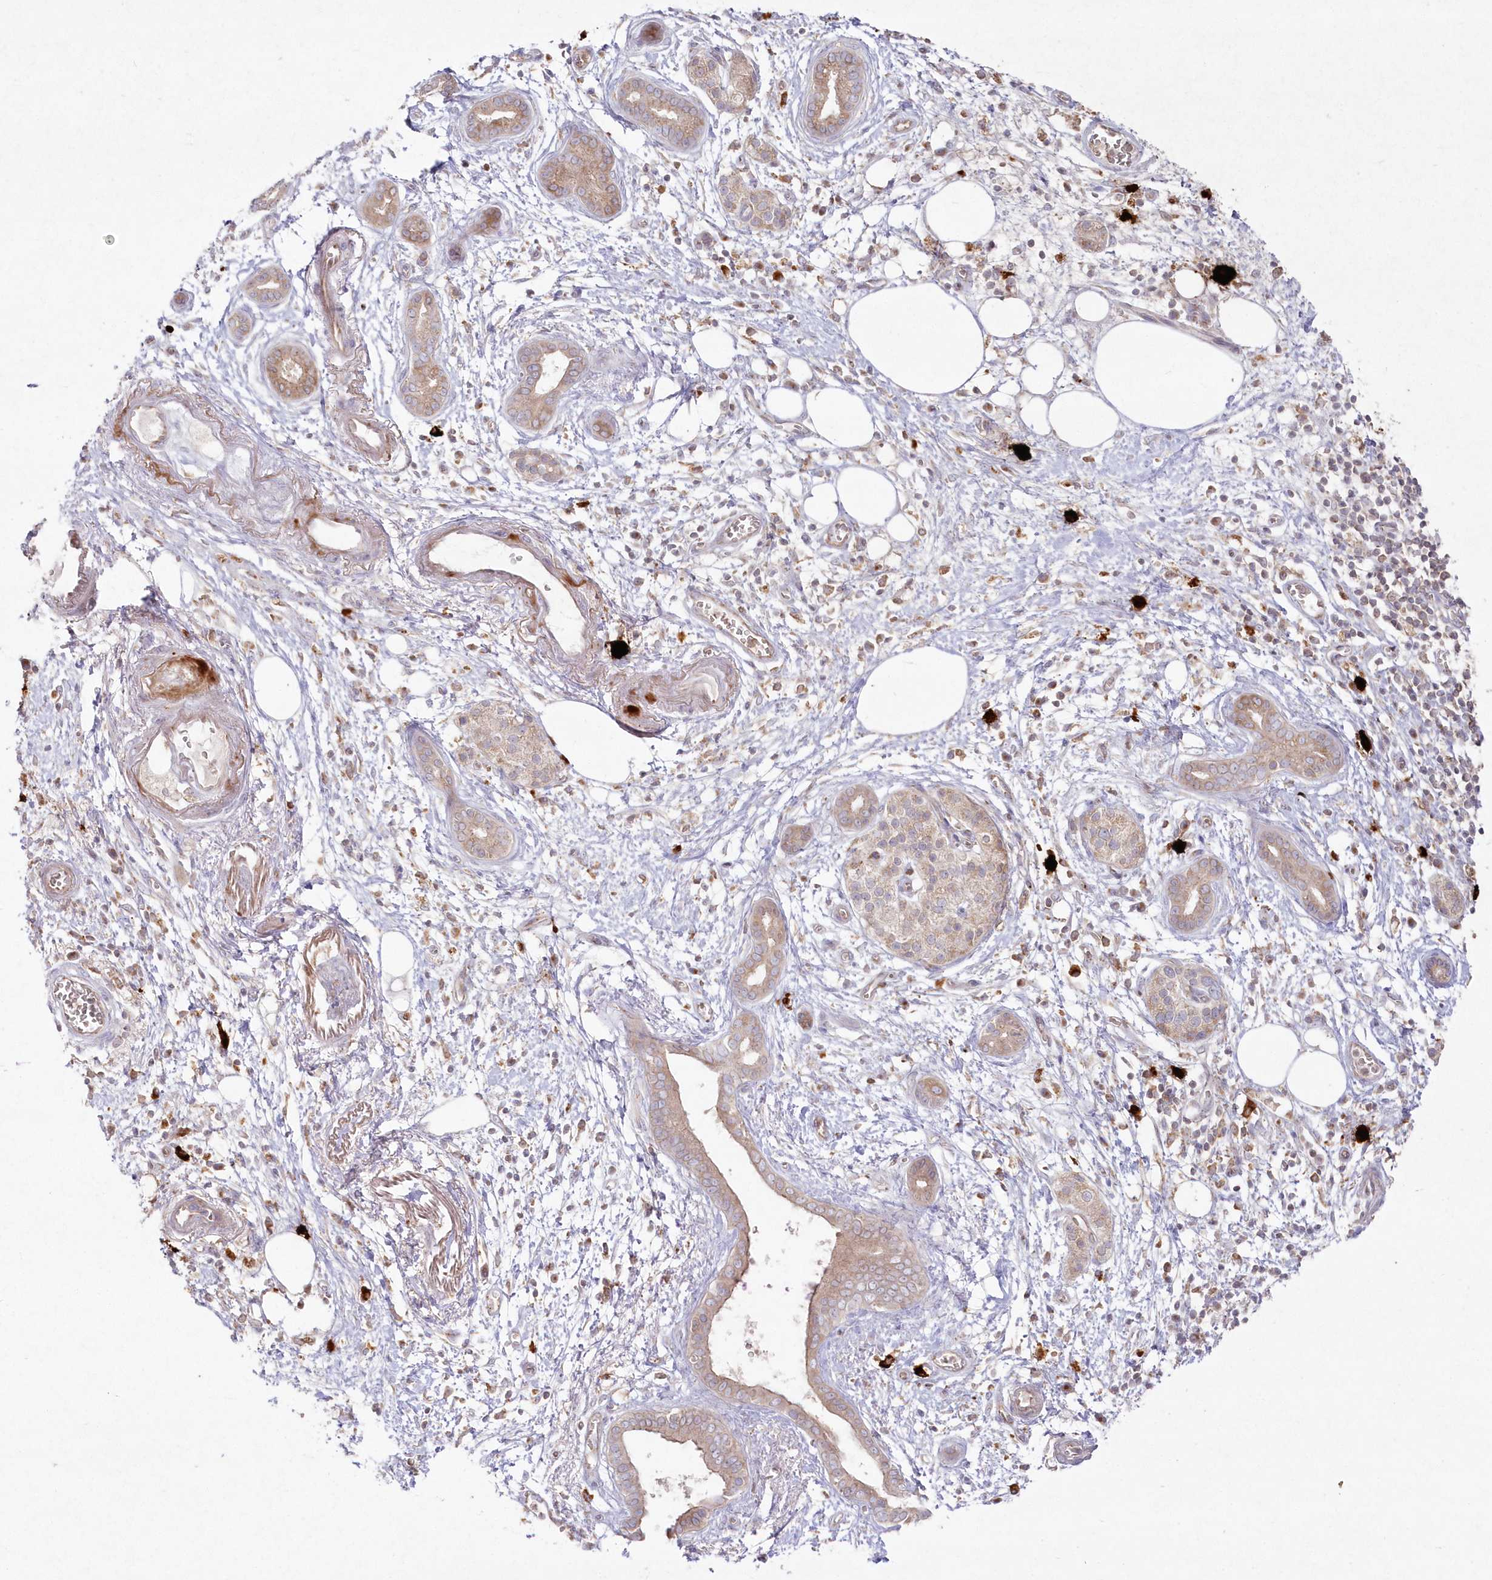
{"staining": {"intensity": "weak", "quantity": ">75%", "location": "cytoplasmic/membranous"}, "tissue": "pancreatic cancer", "cell_type": "Tumor cells", "image_type": "cancer", "snomed": [{"axis": "morphology", "description": "Adenocarcinoma, NOS"}, {"axis": "topography", "description": "Pancreas"}], "caption": "A photomicrograph of adenocarcinoma (pancreatic) stained for a protein displays weak cytoplasmic/membranous brown staining in tumor cells.", "gene": "ARSB", "patient": {"sex": "male", "age": 78}}